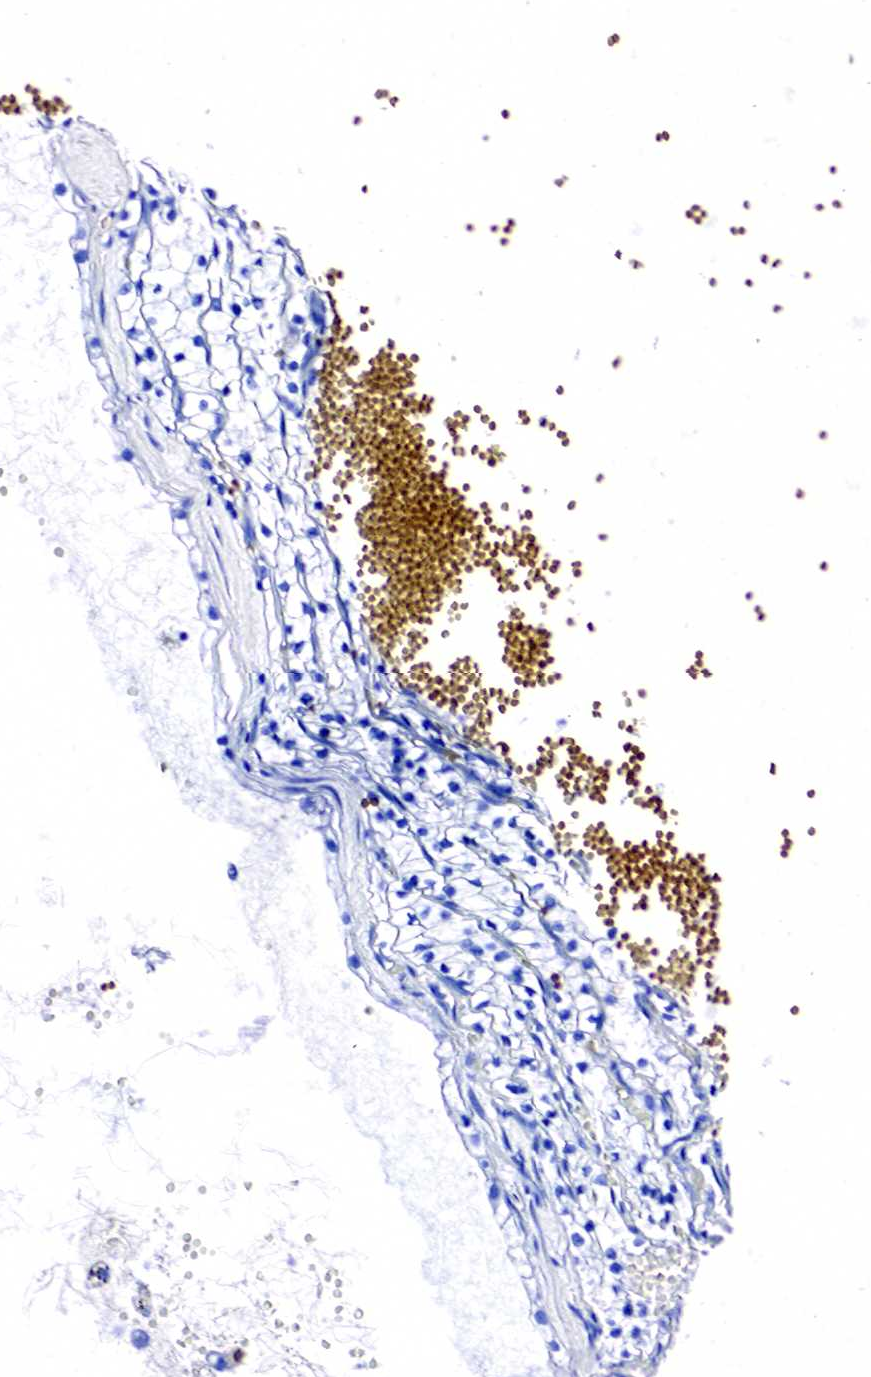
{"staining": {"intensity": "negative", "quantity": "none", "location": "none"}, "tissue": "renal cancer", "cell_type": "Tumor cells", "image_type": "cancer", "snomed": [{"axis": "morphology", "description": "Adenocarcinoma, NOS"}, {"axis": "topography", "description": "Kidney"}], "caption": "Renal cancer (adenocarcinoma) was stained to show a protein in brown. There is no significant positivity in tumor cells. The staining was performed using DAB (3,3'-diaminobenzidine) to visualize the protein expression in brown, while the nuclei were stained in blue with hematoxylin (Magnification: 20x).", "gene": "ACP3", "patient": {"sex": "male", "age": 61}}